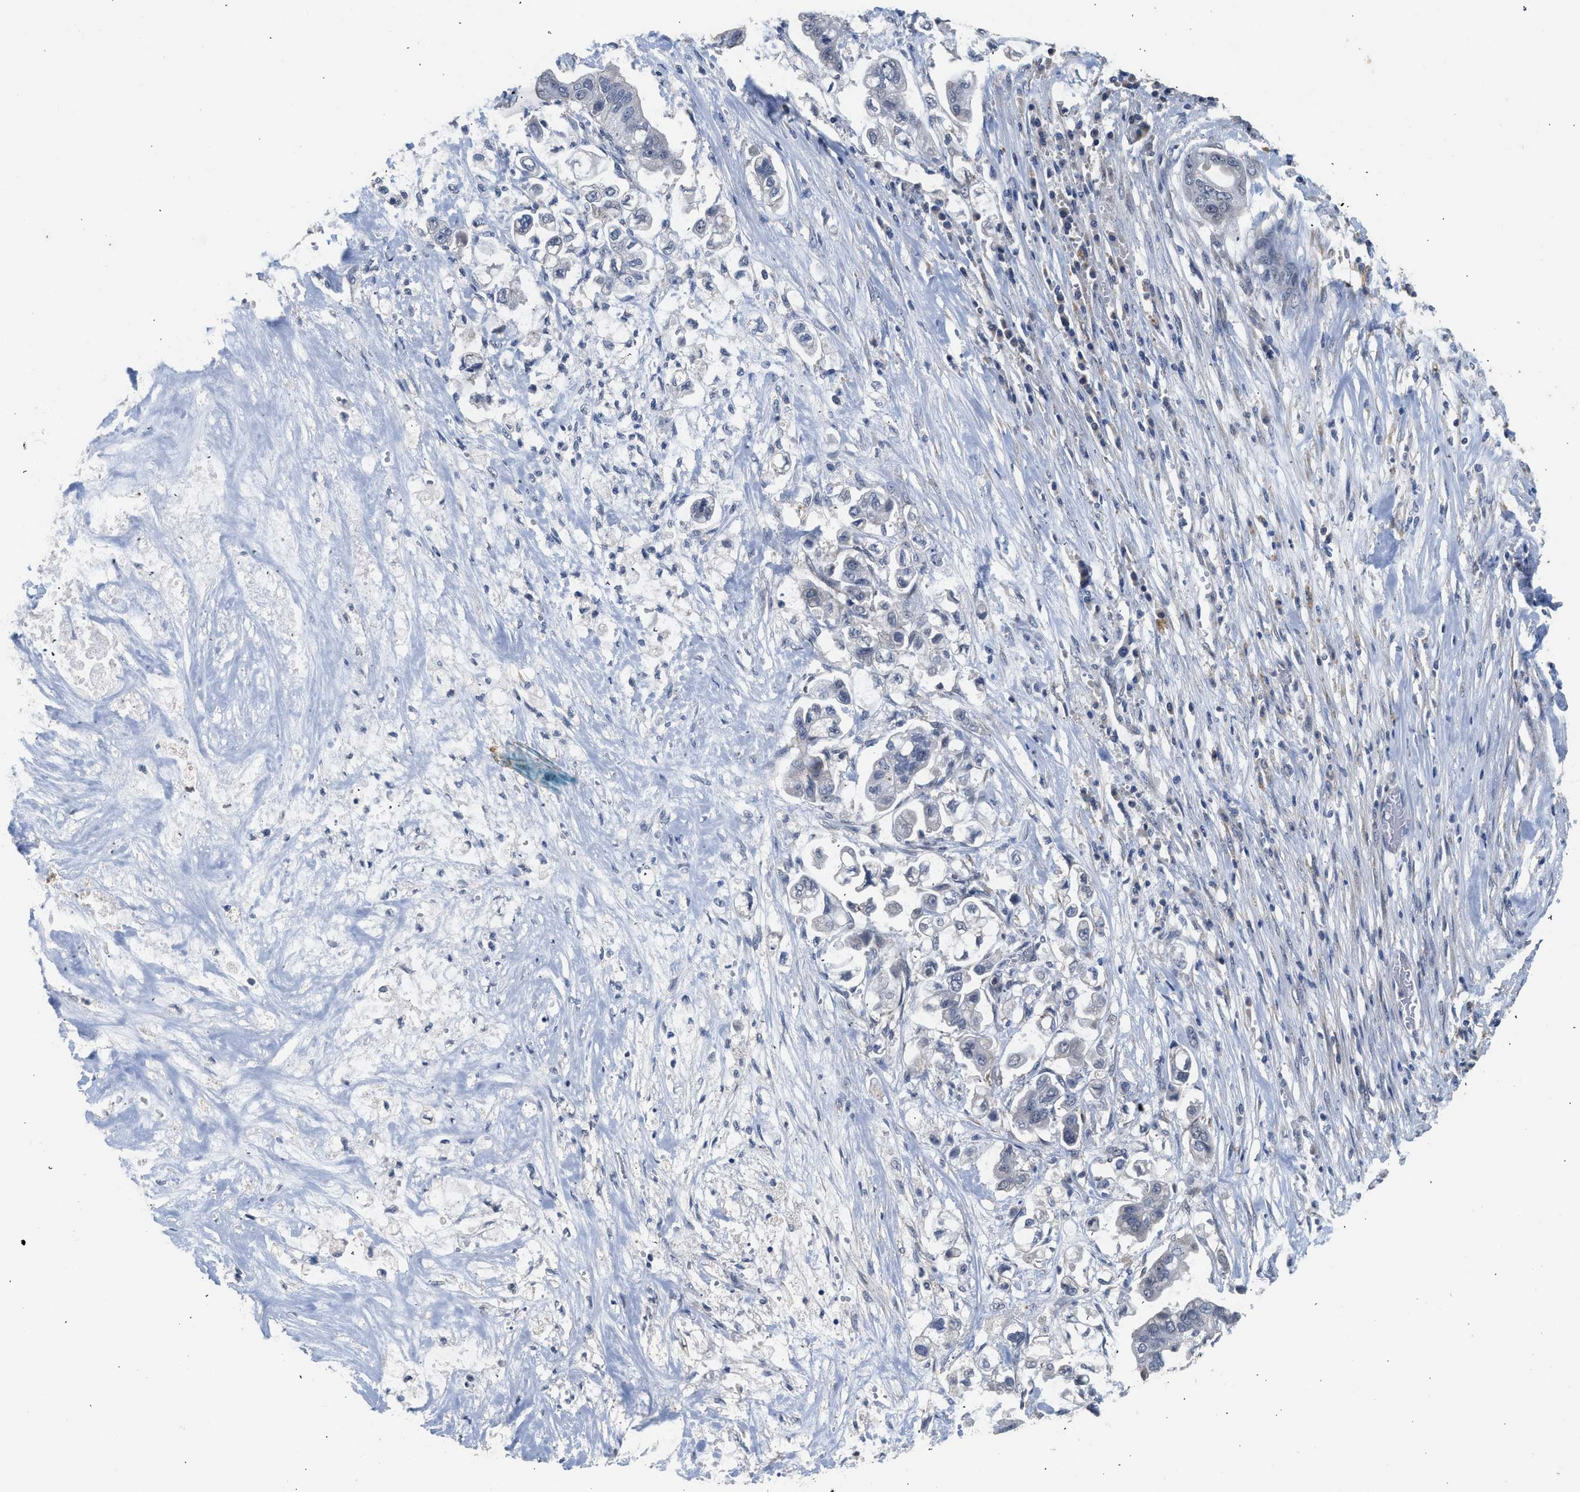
{"staining": {"intensity": "negative", "quantity": "none", "location": "none"}, "tissue": "stomach cancer", "cell_type": "Tumor cells", "image_type": "cancer", "snomed": [{"axis": "morphology", "description": "Adenocarcinoma, NOS"}, {"axis": "topography", "description": "Stomach"}], "caption": "DAB immunohistochemical staining of adenocarcinoma (stomach) exhibits no significant staining in tumor cells. The staining is performed using DAB (3,3'-diaminobenzidine) brown chromogen with nuclei counter-stained in using hematoxylin.", "gene": "CSF3R", "patient": {"sex": "male", "age": 62}}